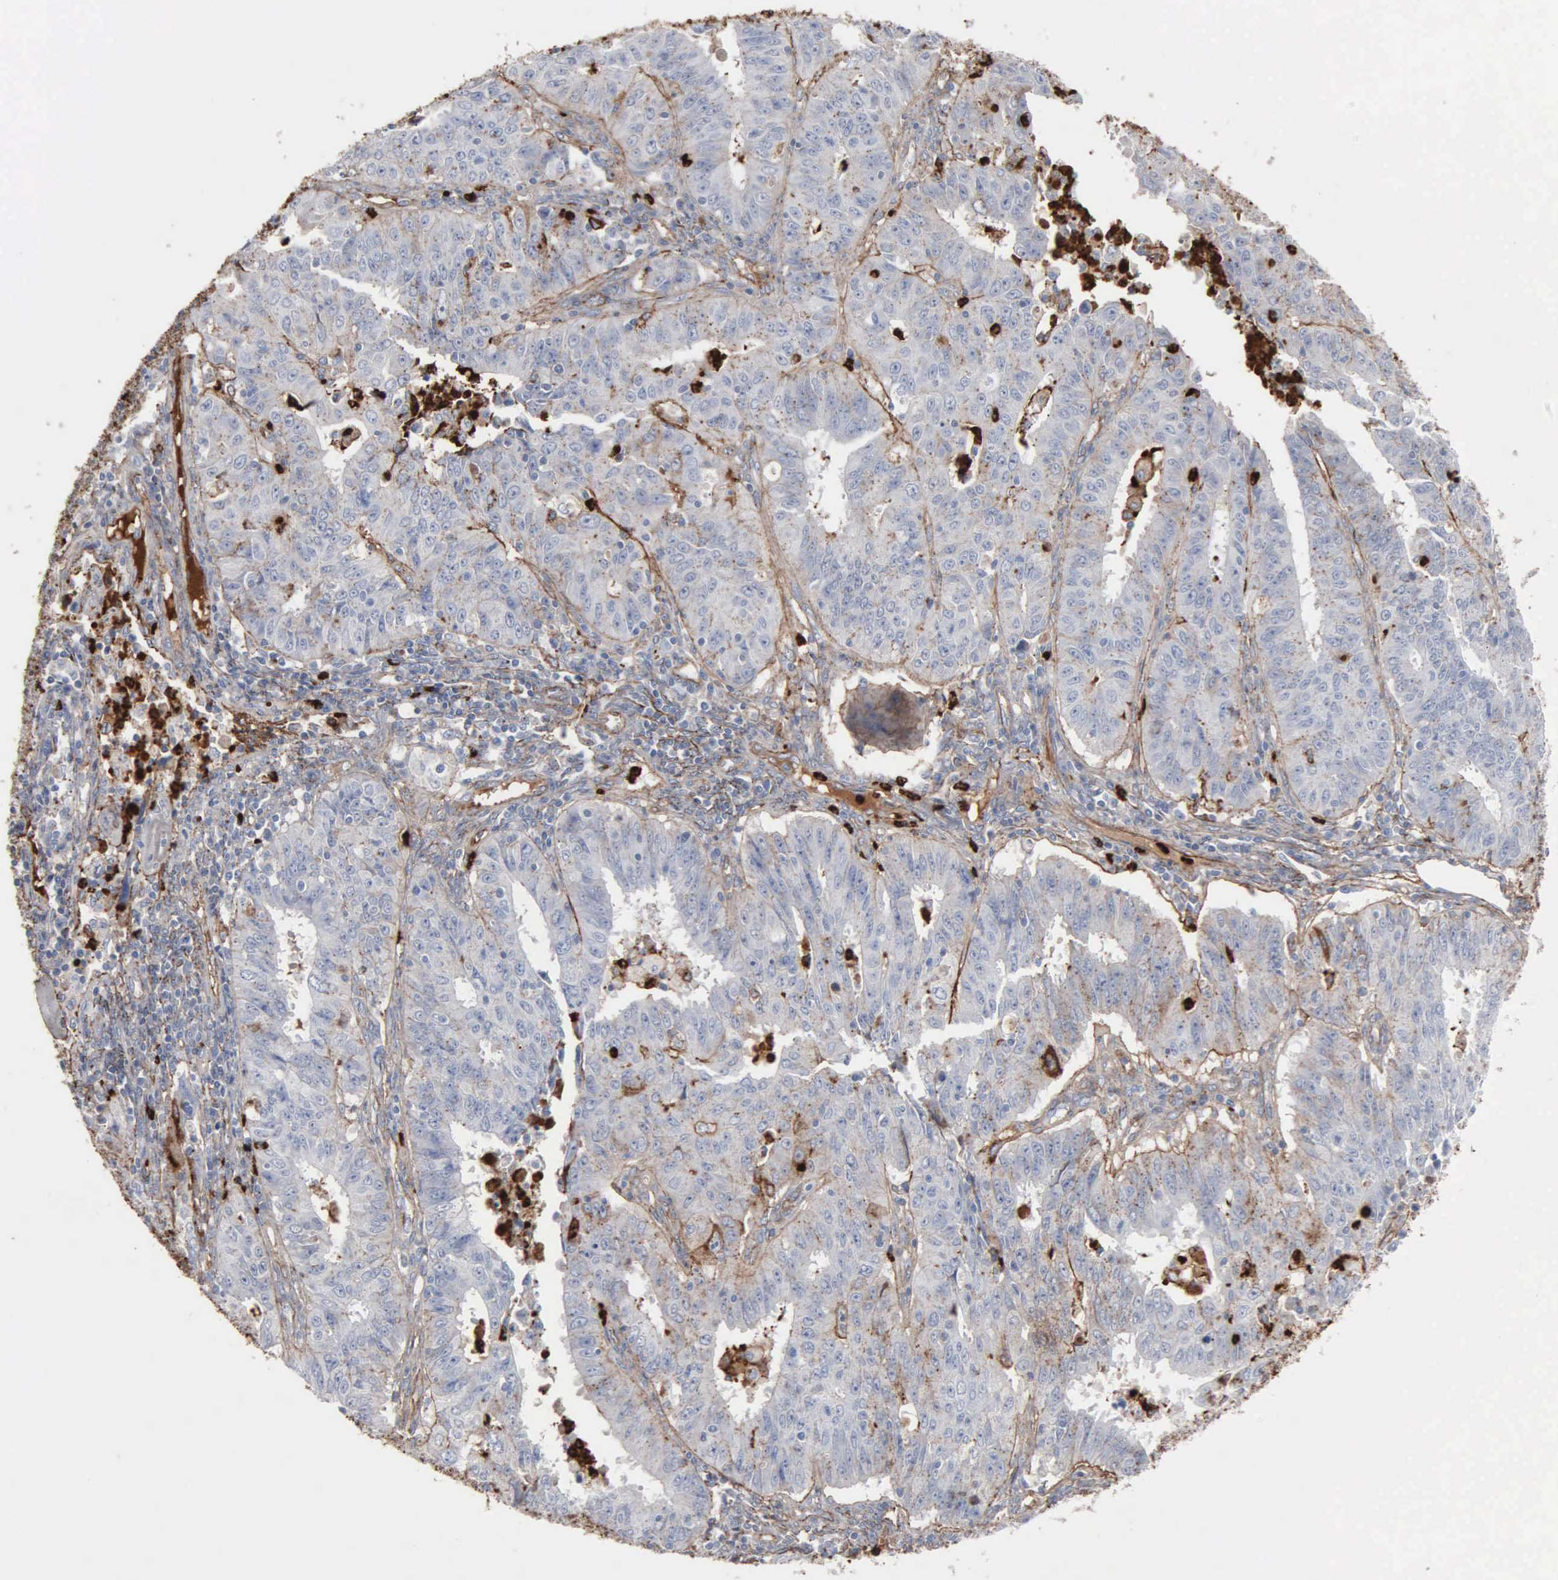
{"staining": {"intensity": "weak", "quantity": "25%-75%", "location": "cytoplasmic/membranous"}, "tissue": "endometrial cancer", "cell_type": "Tumor cells", "image_type": "cancer", "snomed": [{"axis": "morphology", "description": "Adenocarcinoma, NOS"}, {"axis": "topography", "description": "Endometrium"}], "caption": "Endometrial adenocarcinoma stained for a protein (brown) displays weak cytoplasmic/membranous positive expression in approximately 25%-75% of tumor cells.", "gene": "FN1", "patient": {"sex": "female", "age": 42}}